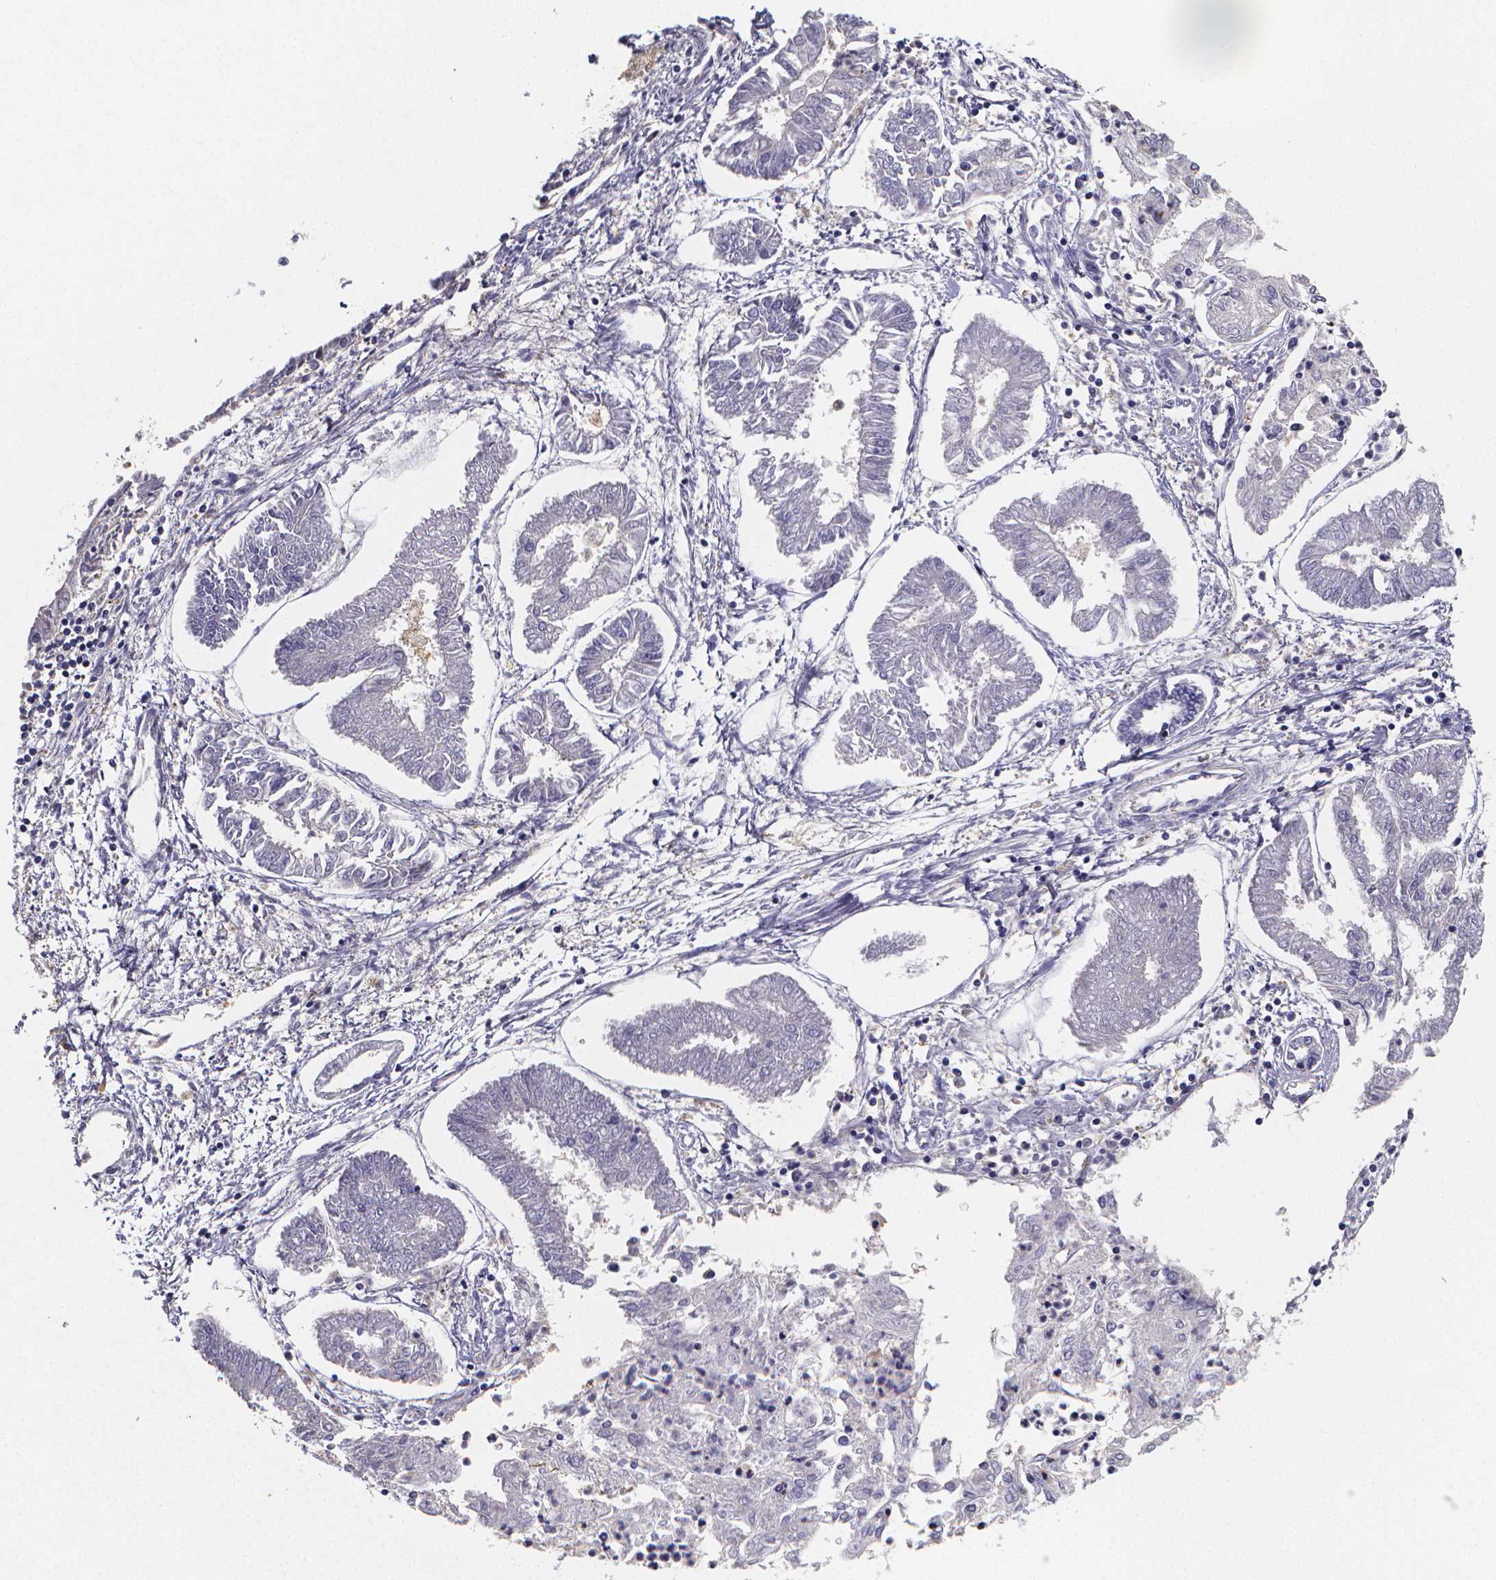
{"staining": {"intensity": "negative", "quantity": "none", "location": "none"}, "tissue": "endometrial cancer", "cell_type": "Tumor cells", "image_type": "cancer", "snomed": [{"axis": "morphology", "description": "Adenocarcinoma, NOS"}, {"axis": "topography", "description": "Endometrium"}], "caption": "Tumor cells show no significant protein staining in endometrial adenocarcinoma.", "gene": "PAH", "patient": {"sex": "female", "age": 68}}